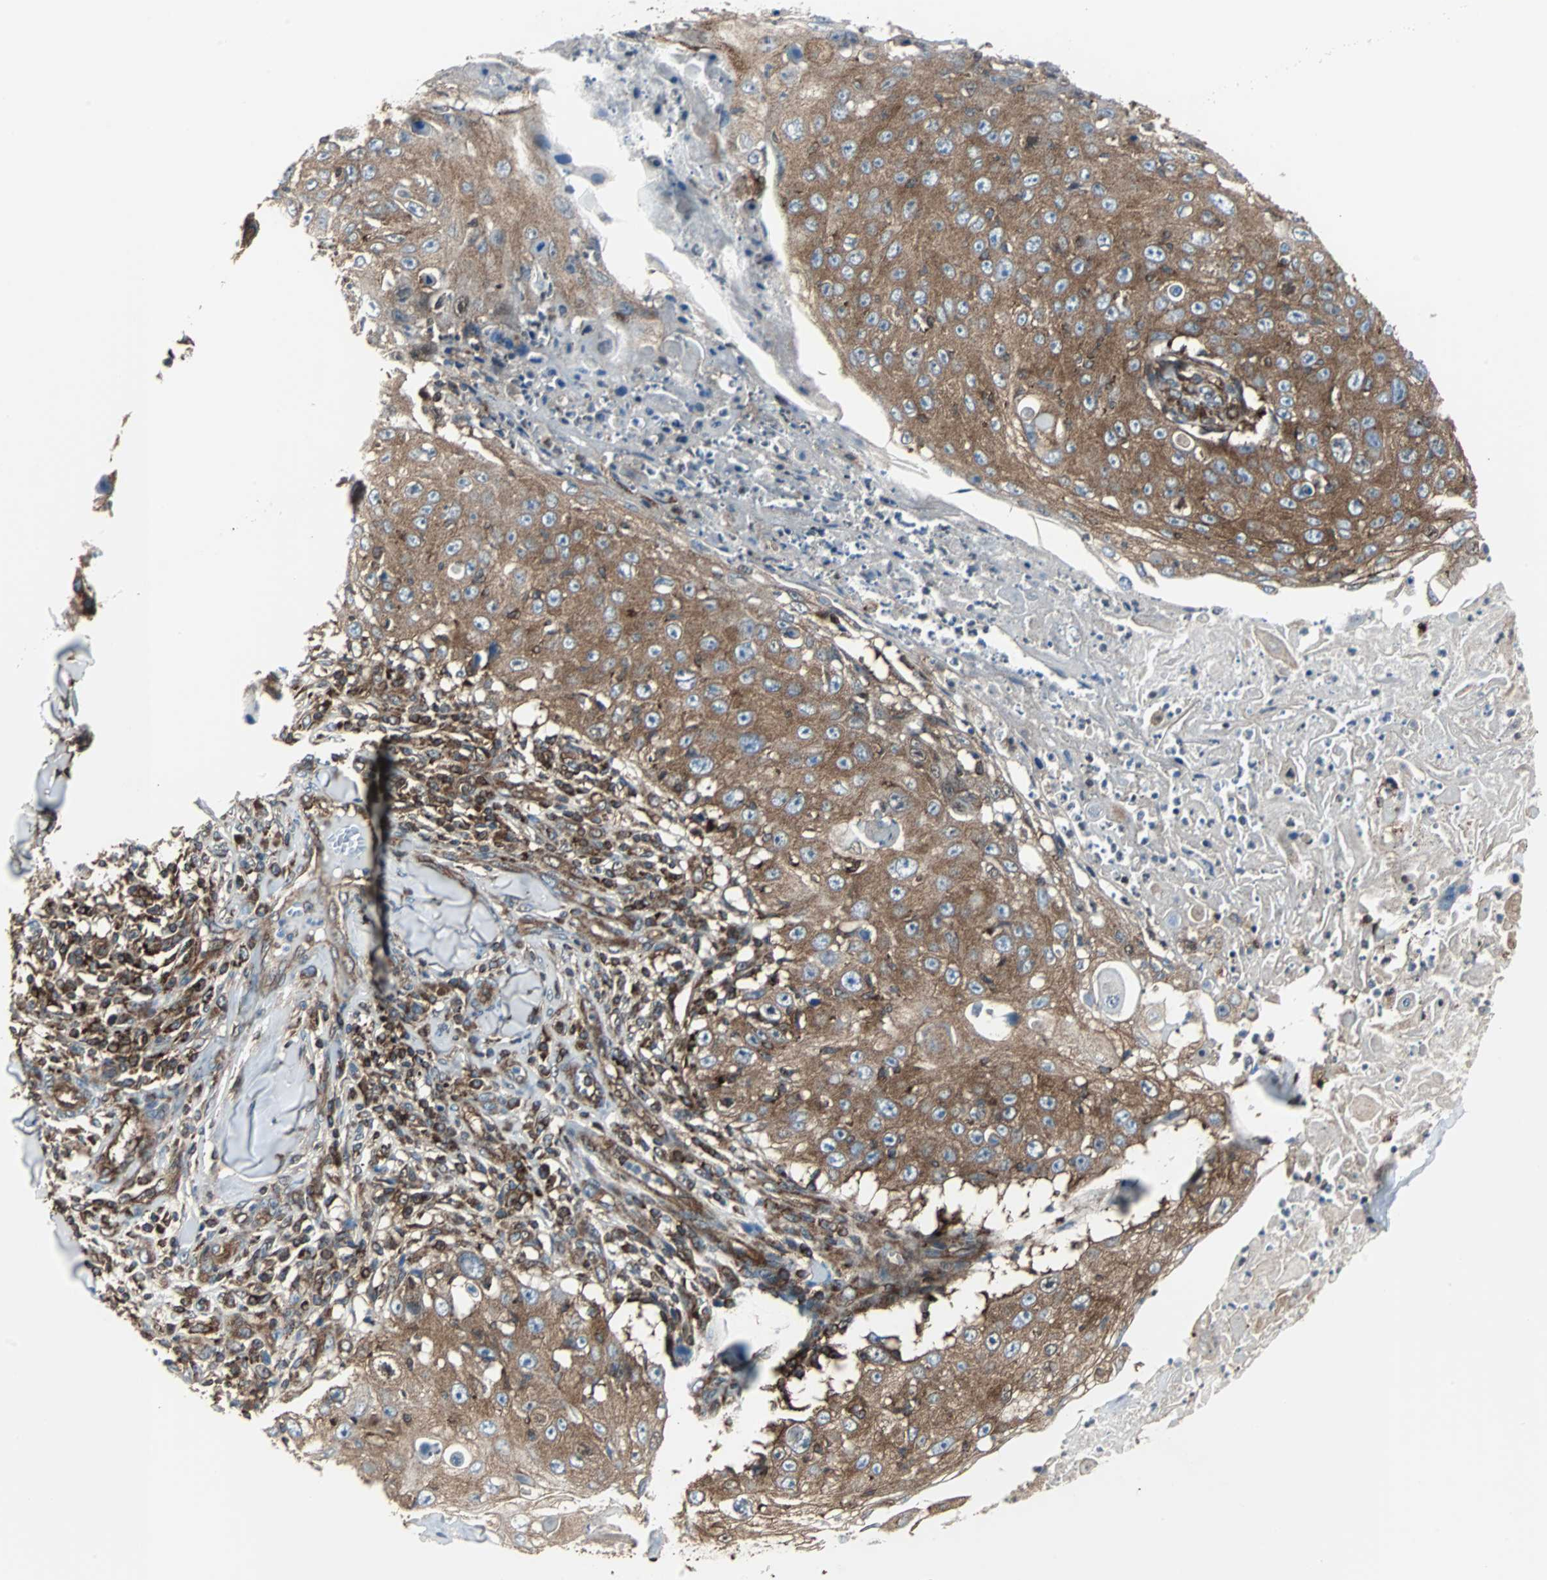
{"staining": {"intensity": "strong", "quantity": ">75%", "location": "cytoplasmic/membranous"}, "tissue": "skin cancer", "cell_type": "Tumor cells", "image_type": "cancer", "snomed": [{"axis": "morphology", "description": "Squamous cell carcinoma, NOS"}, {"axis": "topography", "description": "Skin"}], "caption": "Immunohistochemistry (IHC) micrograph of squamous cell carcinoma (skin) stained for a protein (brown), which reveals high levels of strong cytoplasmic/membranous expression in about >75% of tumor cells.", "gene": "RELA", "patient": {"sex": "male", "age": 86}}